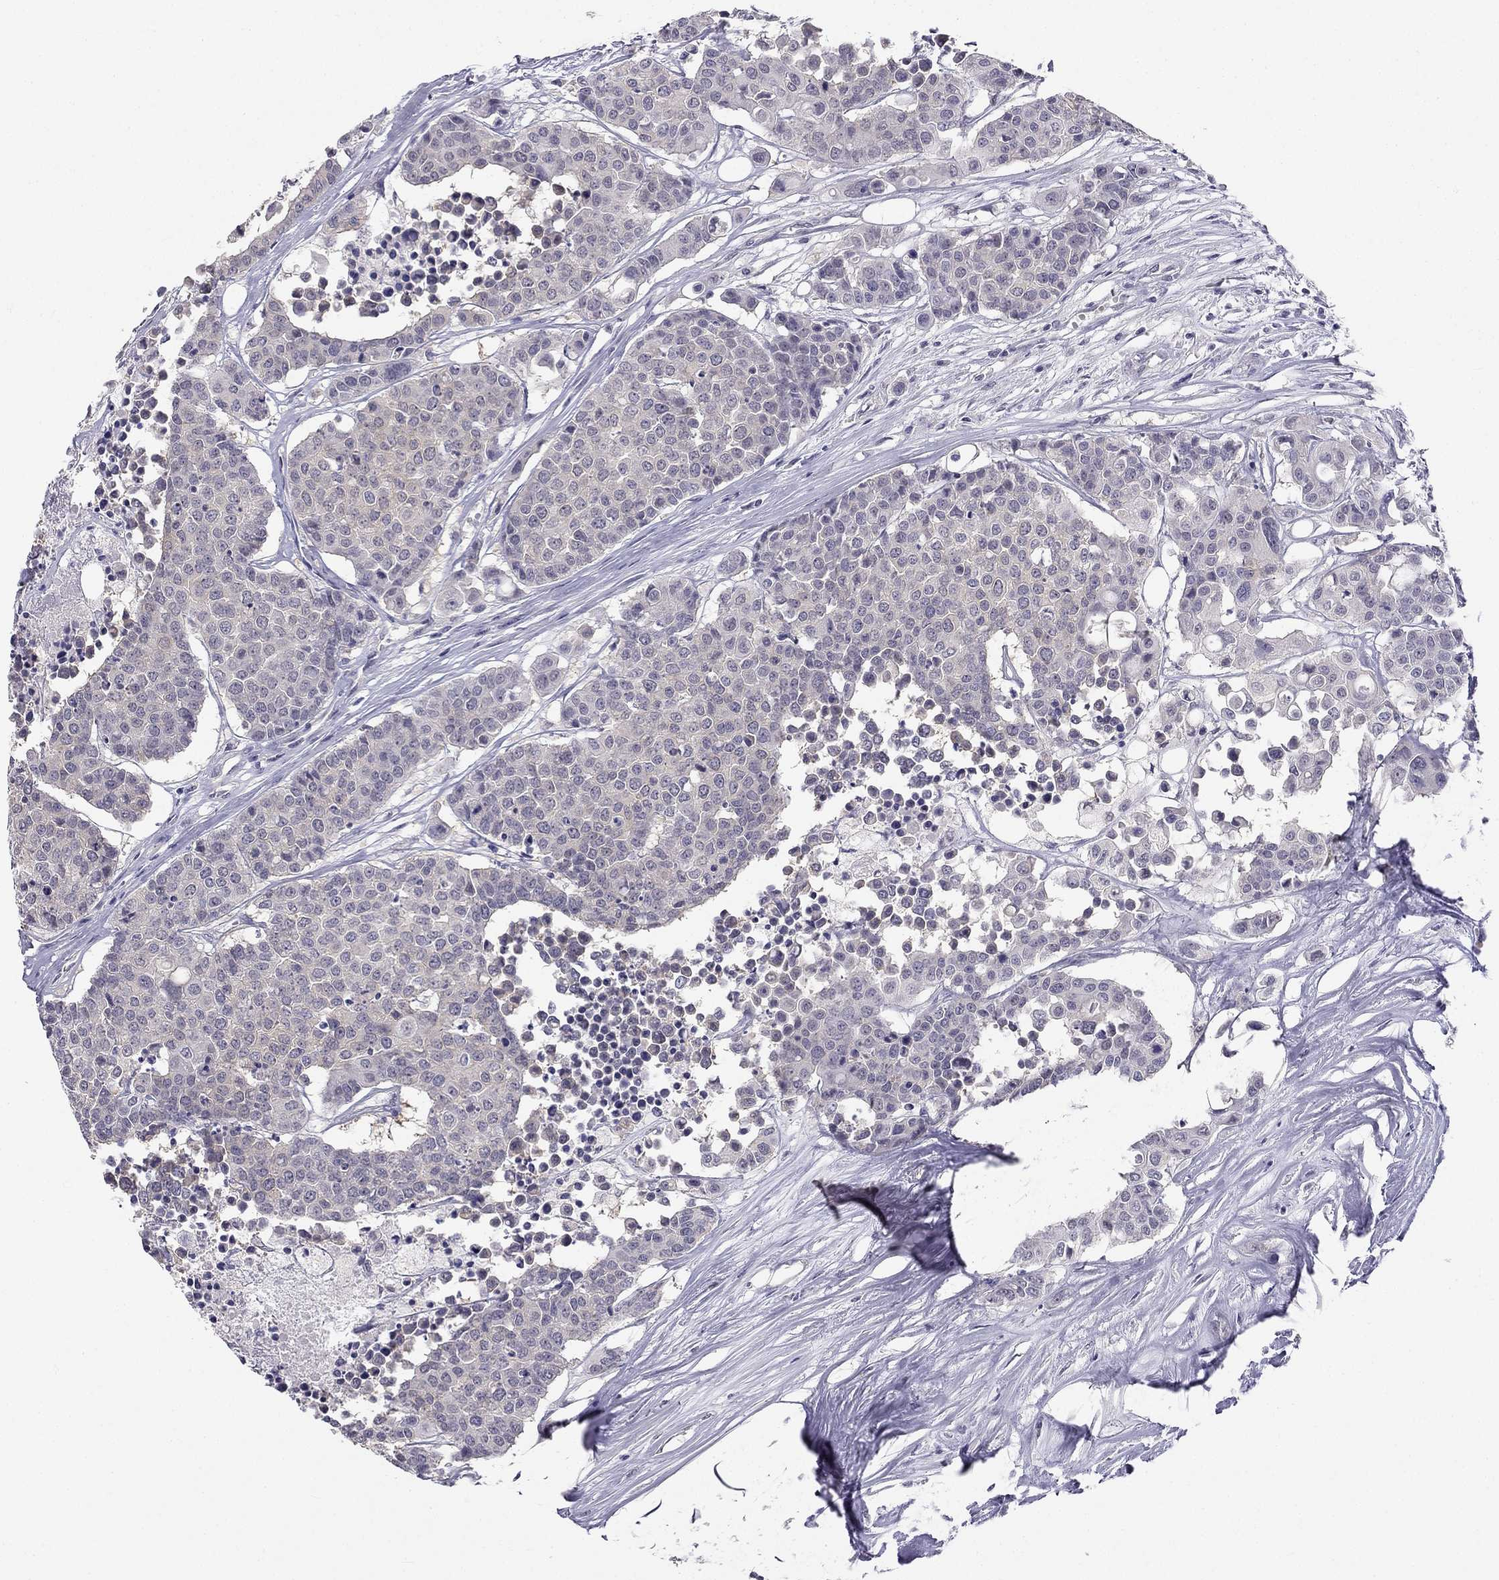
{"staining": {"intensity": "weak", "quantity": "<25%", "location": "cytoplasmic/membranous"}, "tissue": "carcinoid", "cell_type": "Tumor cells", "image_type": "cancer", "snomed": [{"axis": "morphology", "description": "Carcinoid, malignant, NOS"}, {"axis": "topography", "description": "Colon"}], "caption": "DAB (3,3'-diaminobenzidine) immunohistochemical staining of human carcinoid reveals no significant staining in tumor cells.", "gene": "C16orf89", "patient": {"sex": "male", "age": 81}}